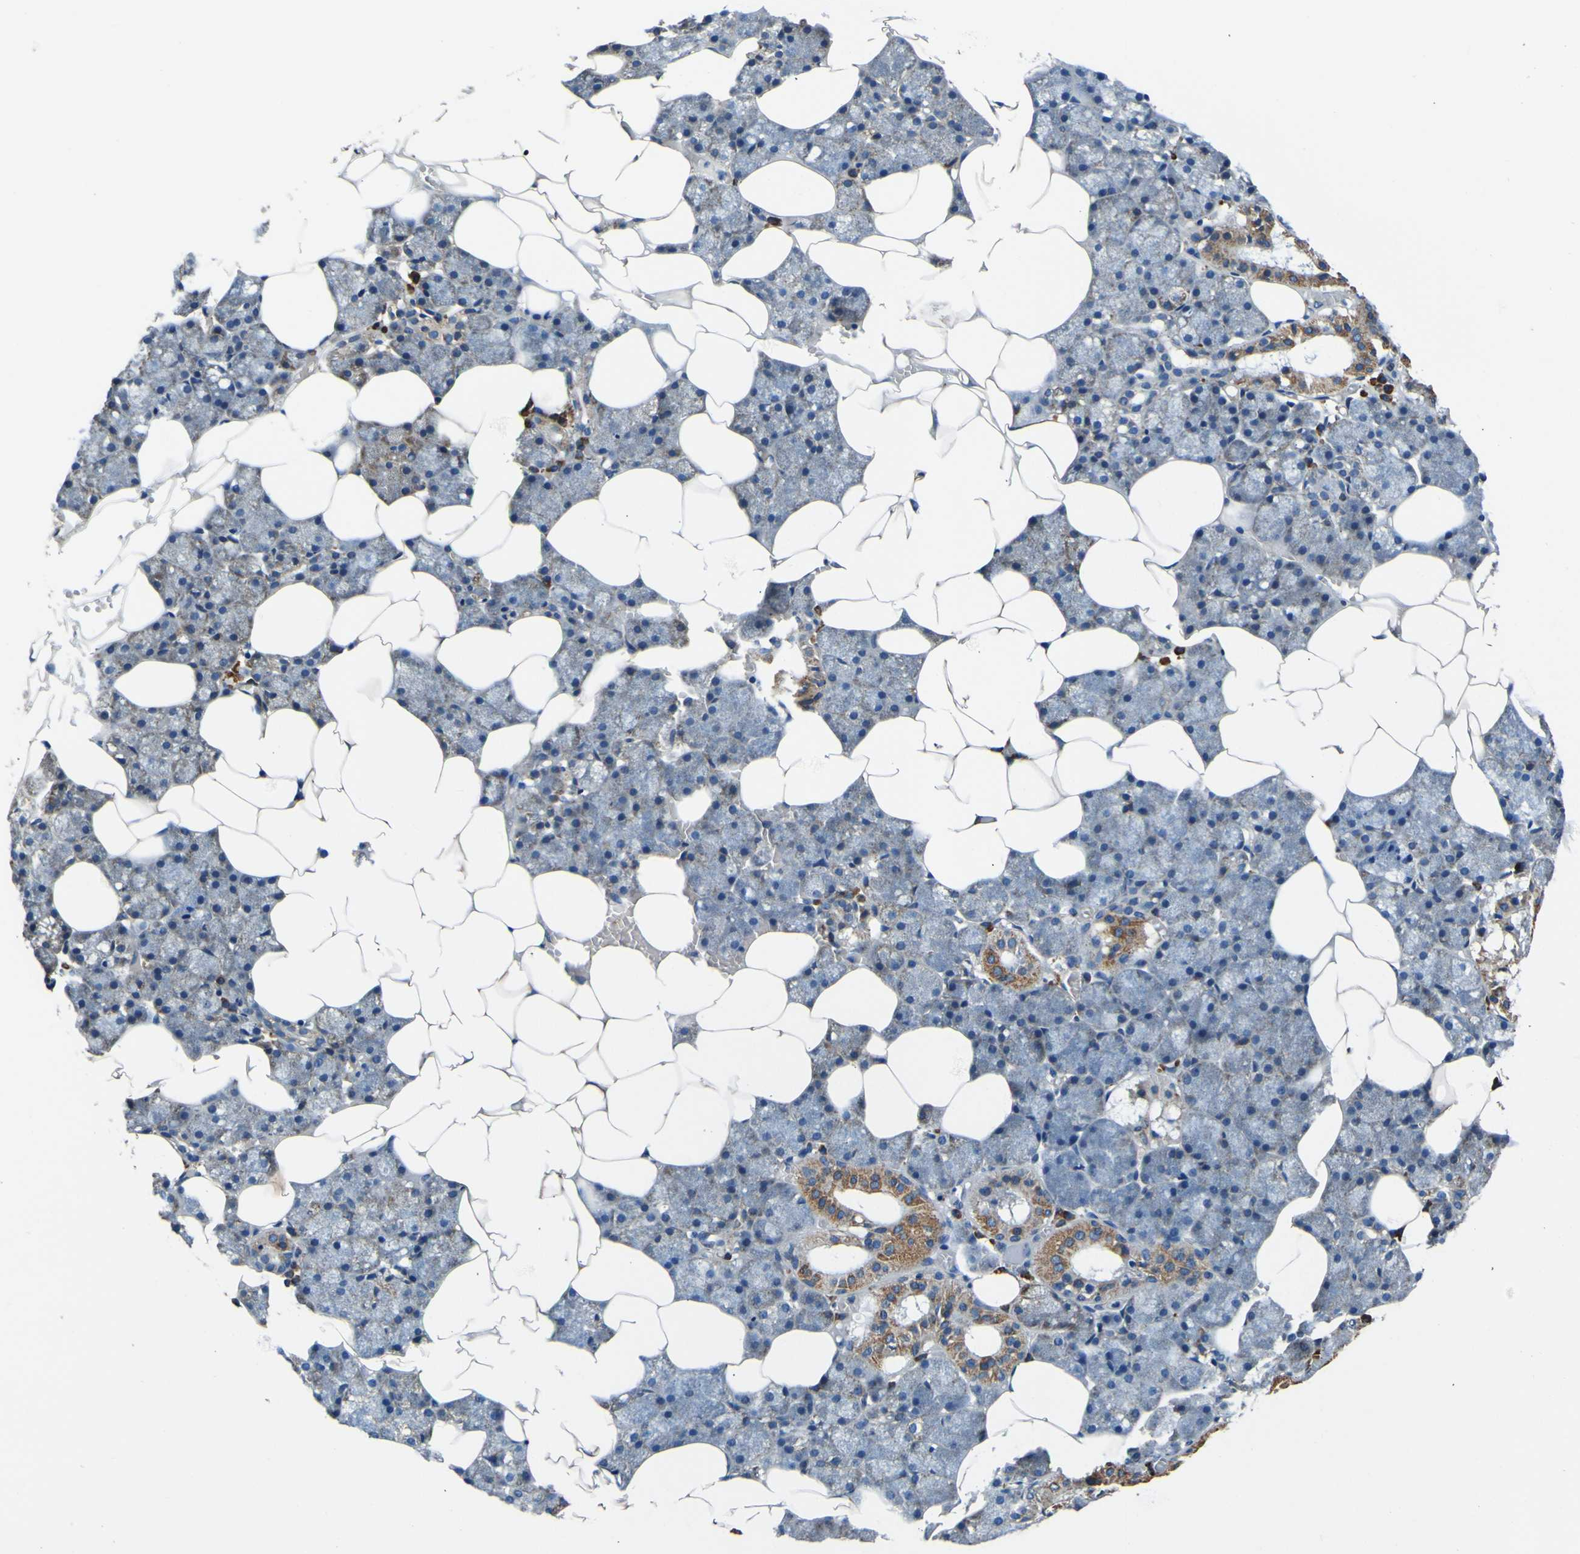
{"staining": {"intensity": "moderate", "quantity": "25%-75%", "location": "cytoplasmic/membranous"}, "tissue": "salivary gland", "cell_type": "Glandular cells", "image_type": "normal", "snomed": [{"axis": "morphology", "description": "Normal tissue, NOS"}, {"axis": "topography", "description": "Salivary gland"}], "caption": "High-power microscopy captured an IHC image of unremarkable salivary gland, revealing moderate cytoplasmic/membranous staining in about 25%-75% of glandular cells.", "gene": "INPP5A", "patient": {"sex": "male", "age": 62}}